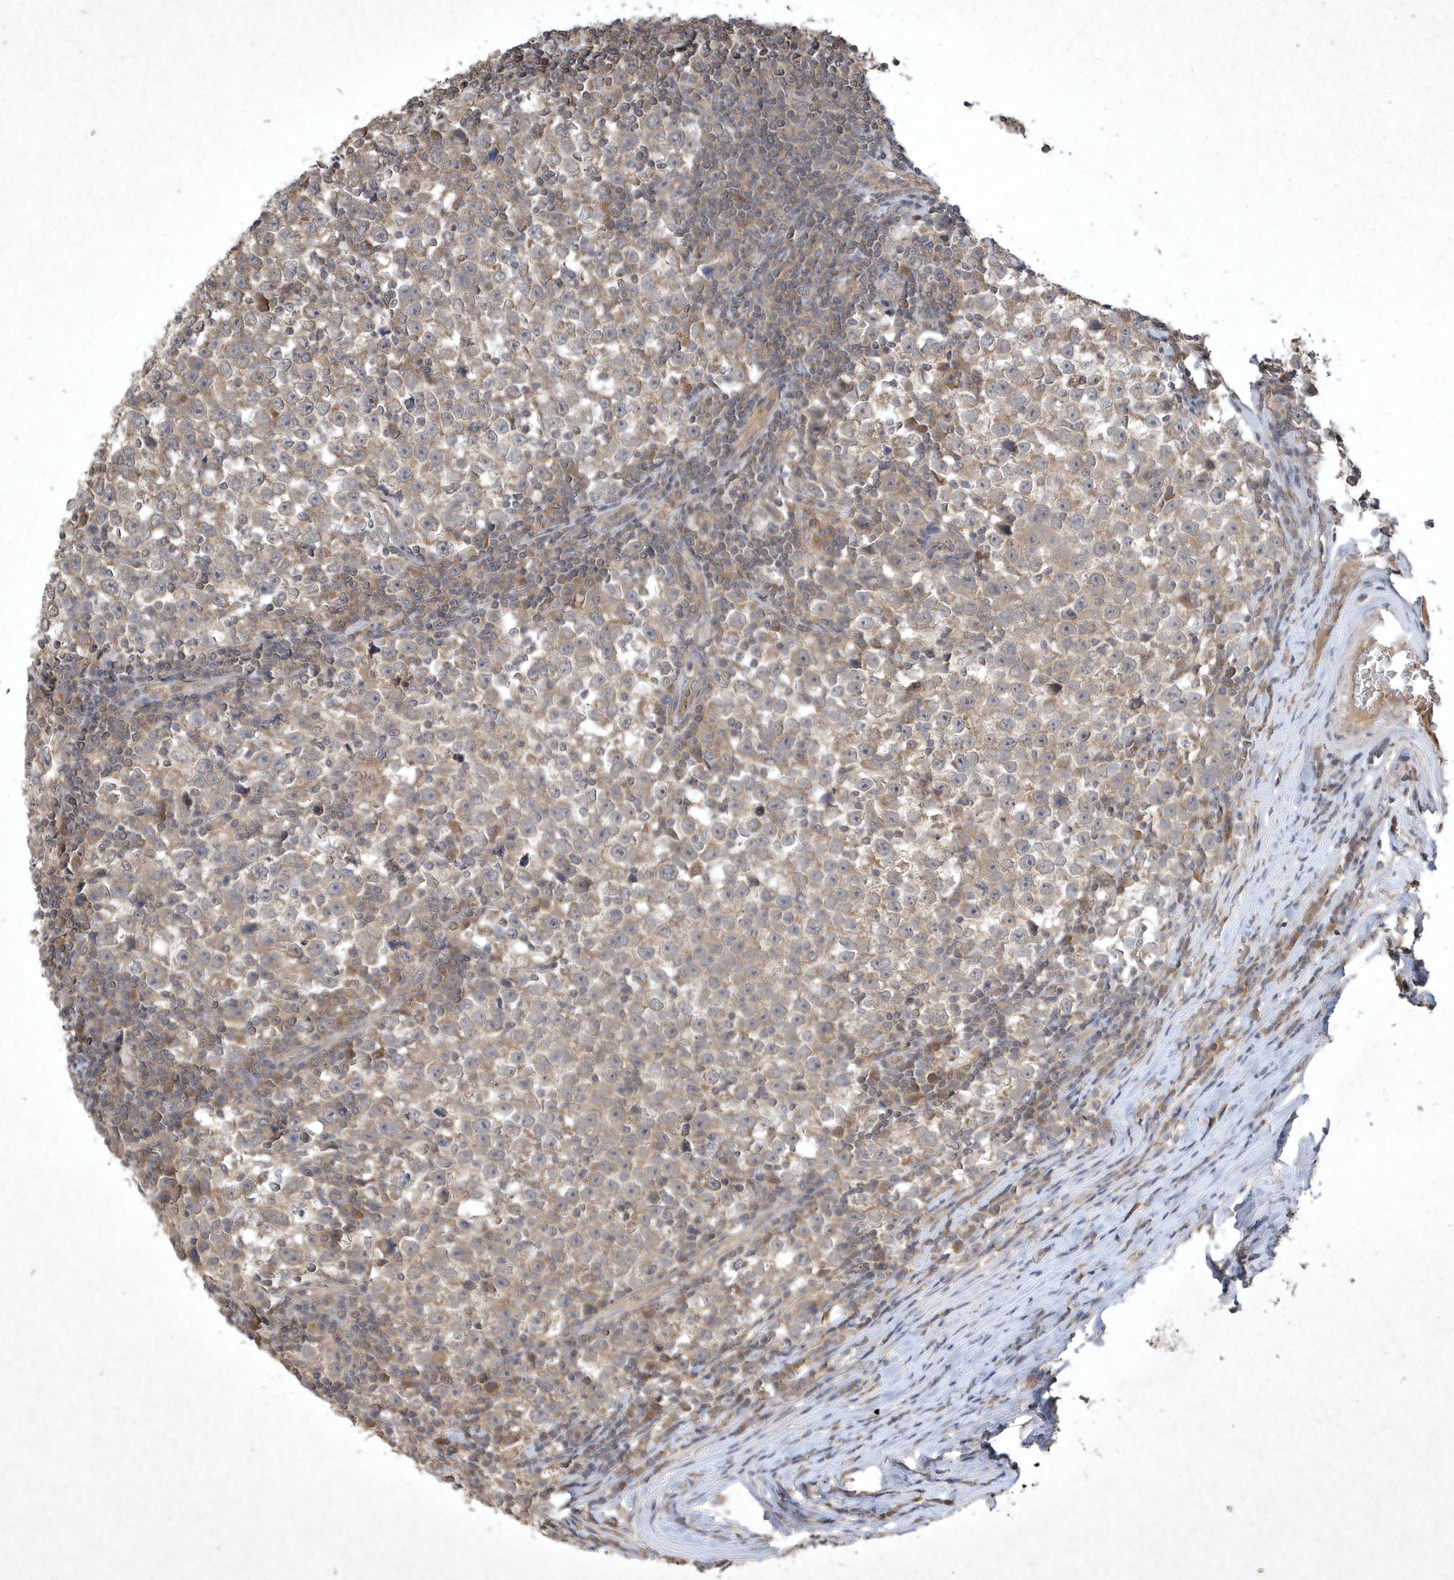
{"staining": {"intensity": "weak", "quantity": "25%-75%", "location": "cytoplasmic/membranous"}, "tissue": "testis cancer", "cell_type": "Tumor cells", "image_type": "cancer", "snomed": [{"axis": "morphology", "description": "Normal tissue, NOS"}, {"axis": "morphology", "description": "Seminoma, NOS"}, {"axis": "topography", "description": "Testis"}], "caption": "Approximately 25%-75% of tumor cells in human testis seminoma reveal weak cytoplasmic/membranous protein staining as visualized by brown immunohistochemical staining.", "gene": "AKR7A2", "patient": {"sex": "male", "age": 43}}